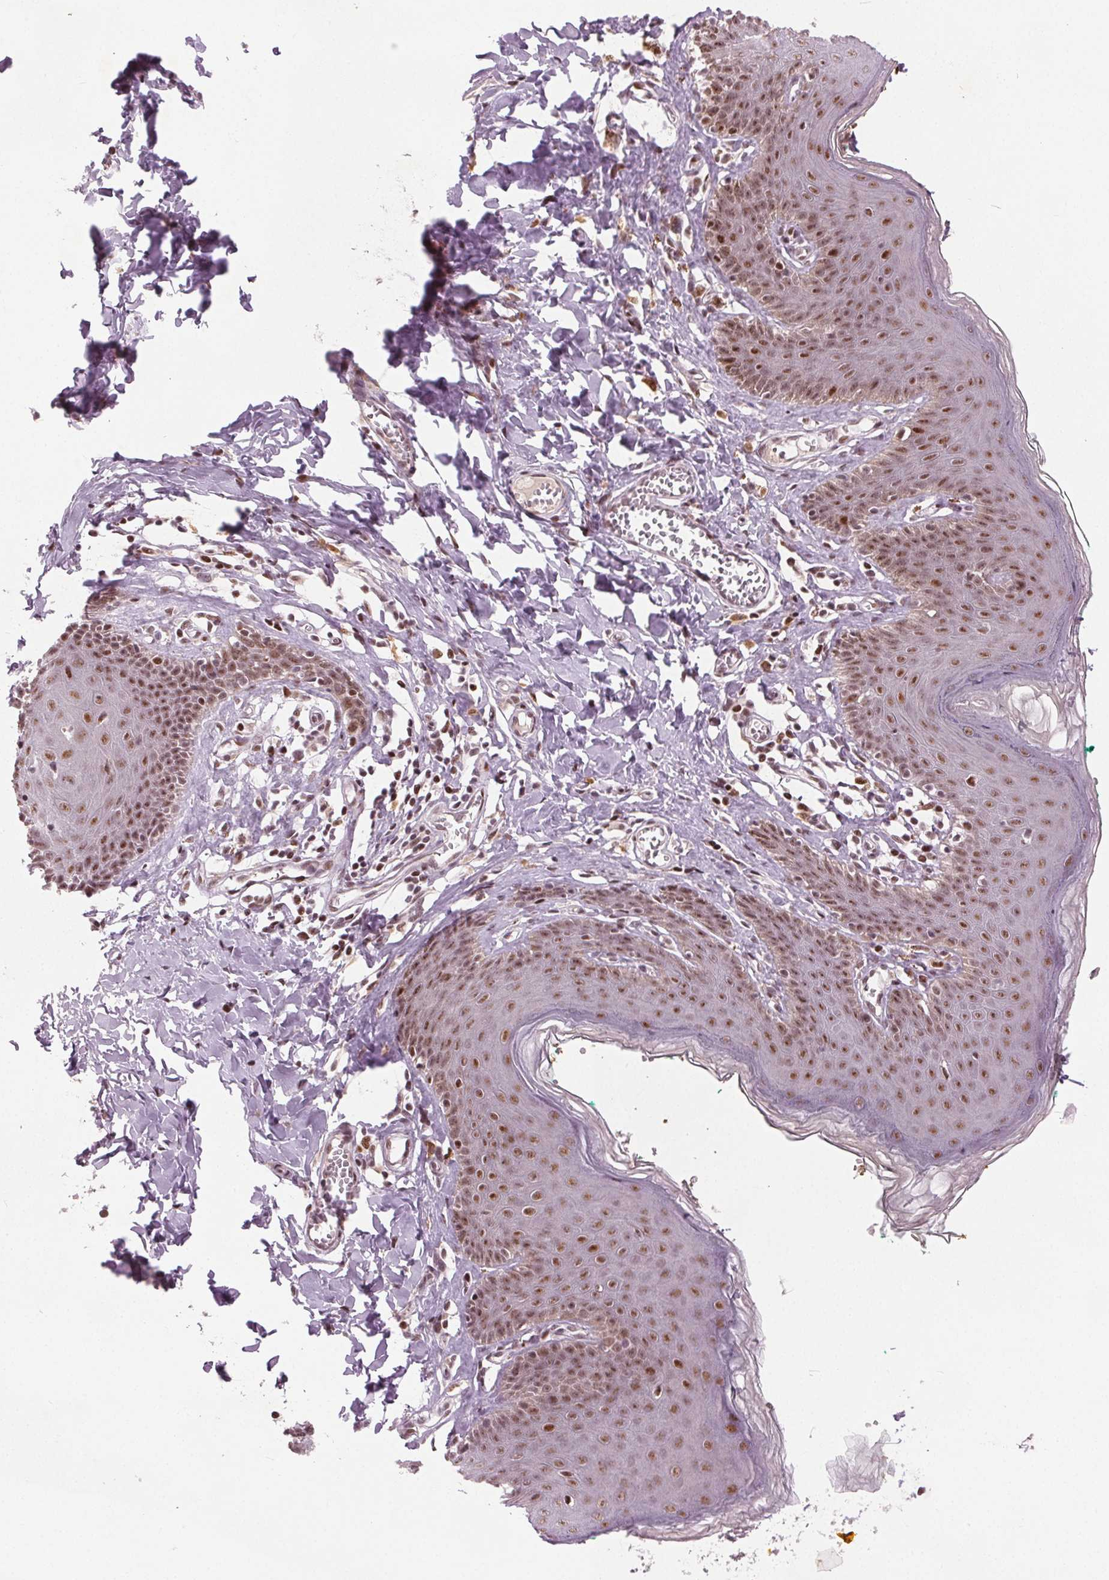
{"staining": {"intensity": "moderate", "quantity": ">75%", "location": "nuclear"}, "tissue": "skin", "cell_type": "Epidermal cells", "image_type": "normal", "snomed": [{"axis": "morphology", "description": "Normal tissue, NOS"}, {"axis": "topography", "description": "Vulva"}, {"axis": "topography", "description": "Peripheral nerve tissue"}], "caption": "Unremarkable skin reveals moderate nuclear staining in about >75% of epidermal cells, visualized by immunohistochemistry. (brown staining indicates protein expression, while blue staining denotes nuclei).", "gene": "TTC34", "patient": {"sex": "female", "age": 66}}